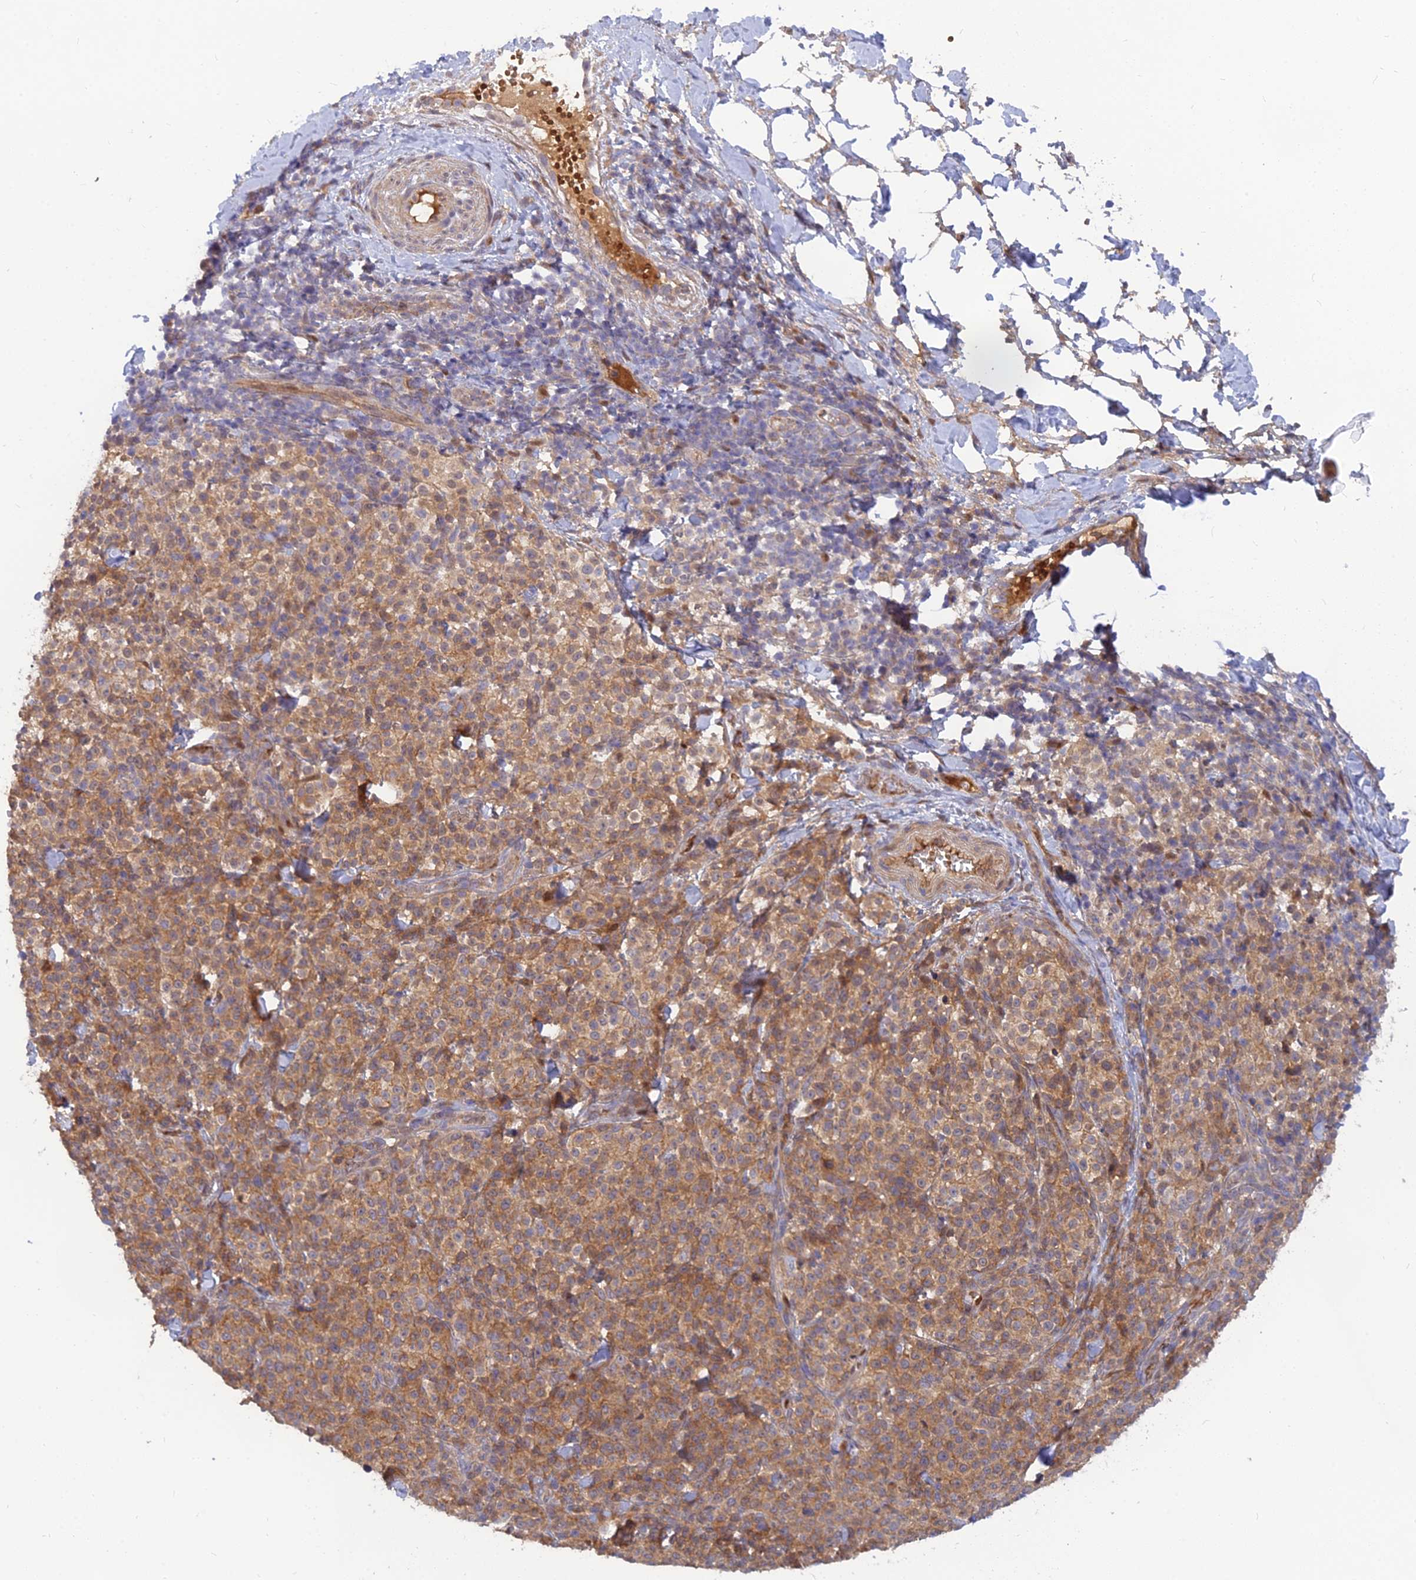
{"staining": {"intensity": "weak", "quantity": ">75%", "location": "cytoplasmic/membranous"}, "tissue": "melanoma", "cell_type": "Tumor cells", "image_type": "cancer", "snomed": [{"axis": "morphology", "description": "Normal tissue, NOS"}, {"axis": "morphology", "description": "Malignant melanoma, NOS"}, {"axis": "topography", "description": "Skin"}], "caption": "Immunohistochemistry (DAB (3,3'-diaminobenzidine)) staining of melanoma shows weak cytoplasmic/membranous protein staining in approximately >75% of tumor cells.", "gene": "FAM151B", "patient": {"sex": "female", "age": 34}}